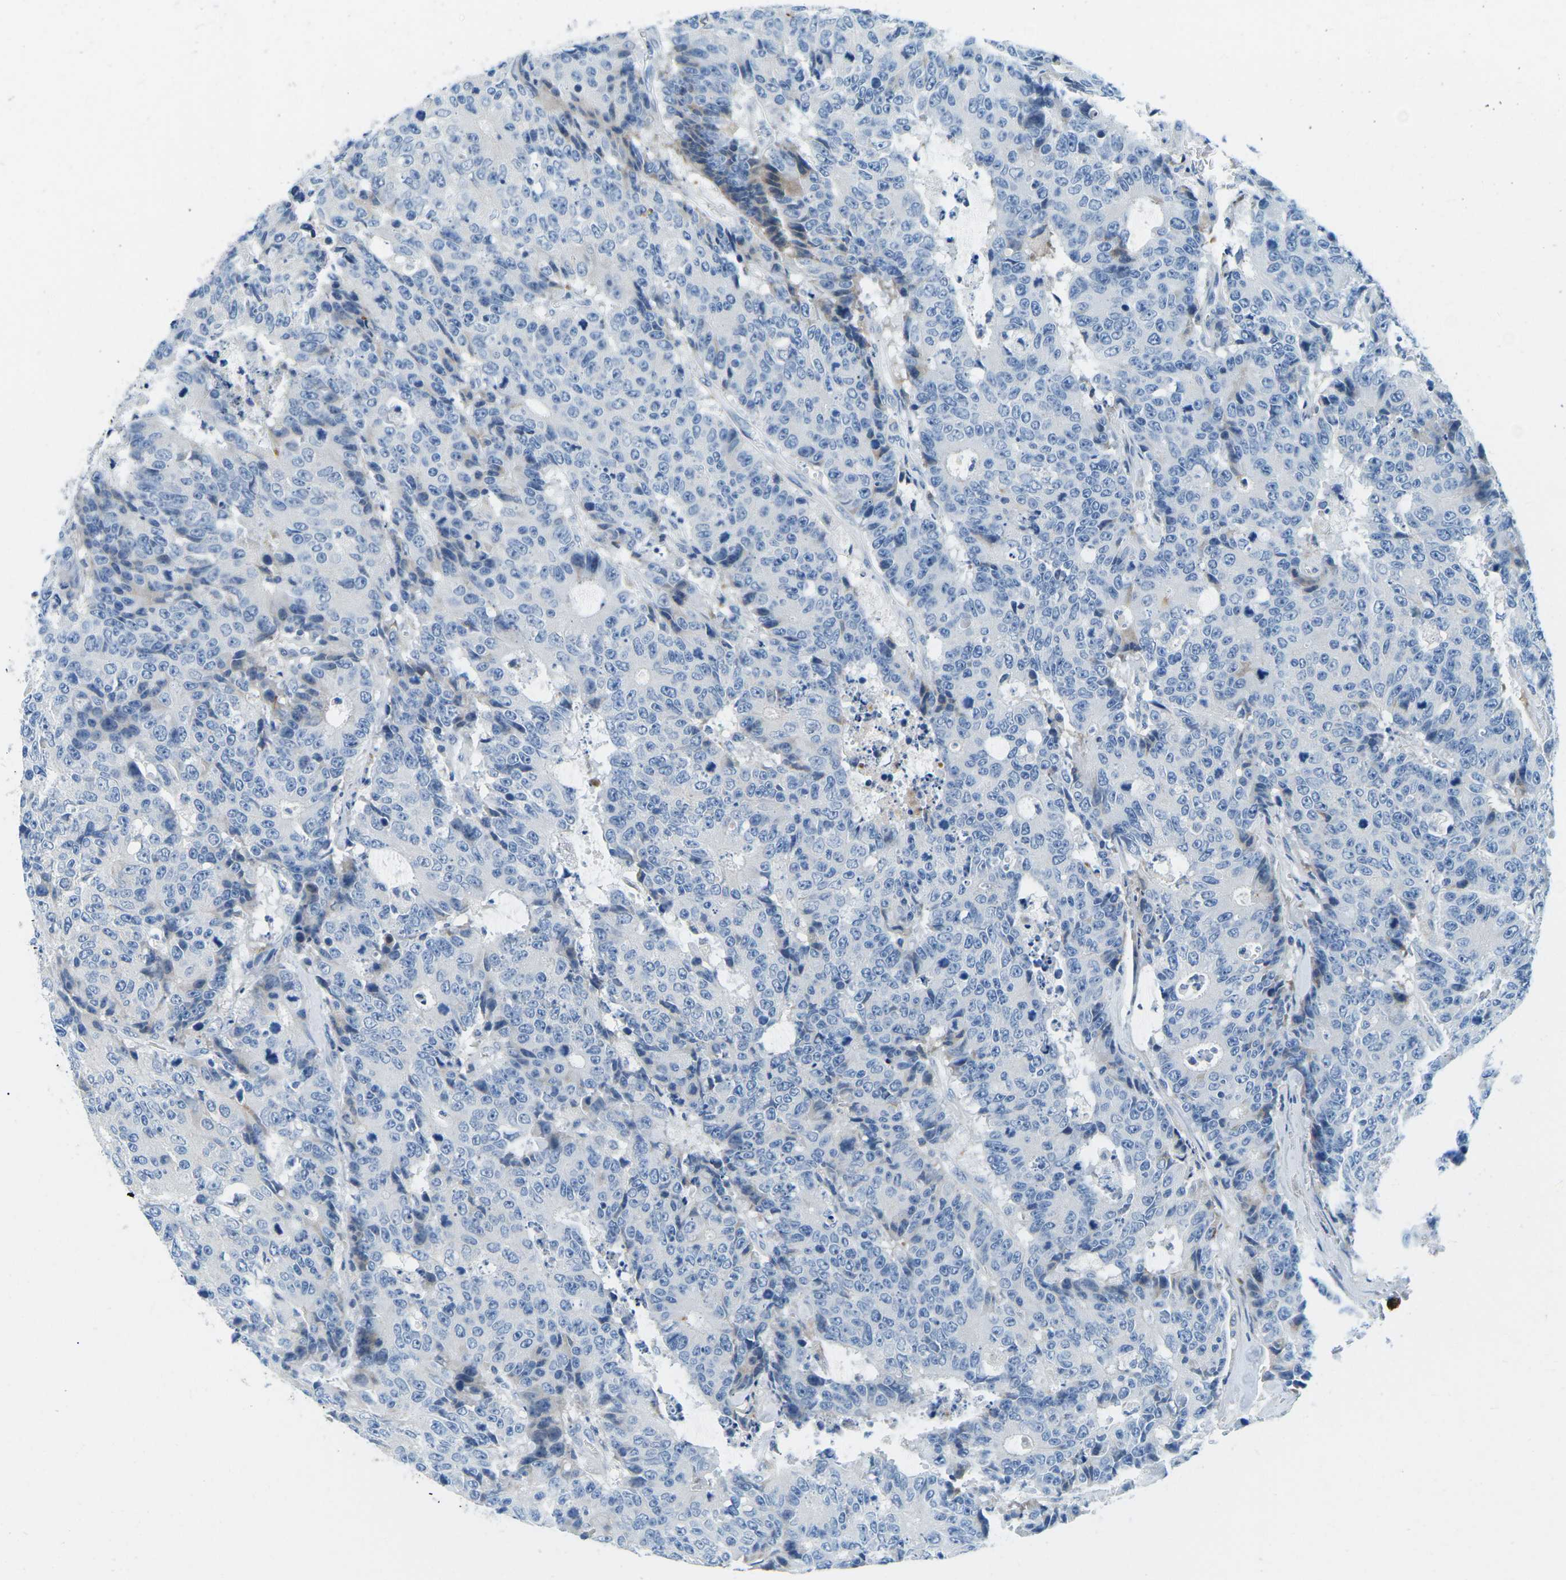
{"staining": {"intensity": "negative", "quantity": "none", "location": "none"}, "tissue": "colorectal cancer", "cell_type": "Tumor cells", "image_type": "cancer", "snomed": [{"axis": "morphology", "description": "Adenocarcinoma, NOS"}, {"axis": "topography", "description": "Colon"}], "caption": "Tumor cells are negative for protein expression in human colorectal cancer (adenocarcinoma).", "gene": "CFB", "patient": {"sex": "female", "age": 86}}